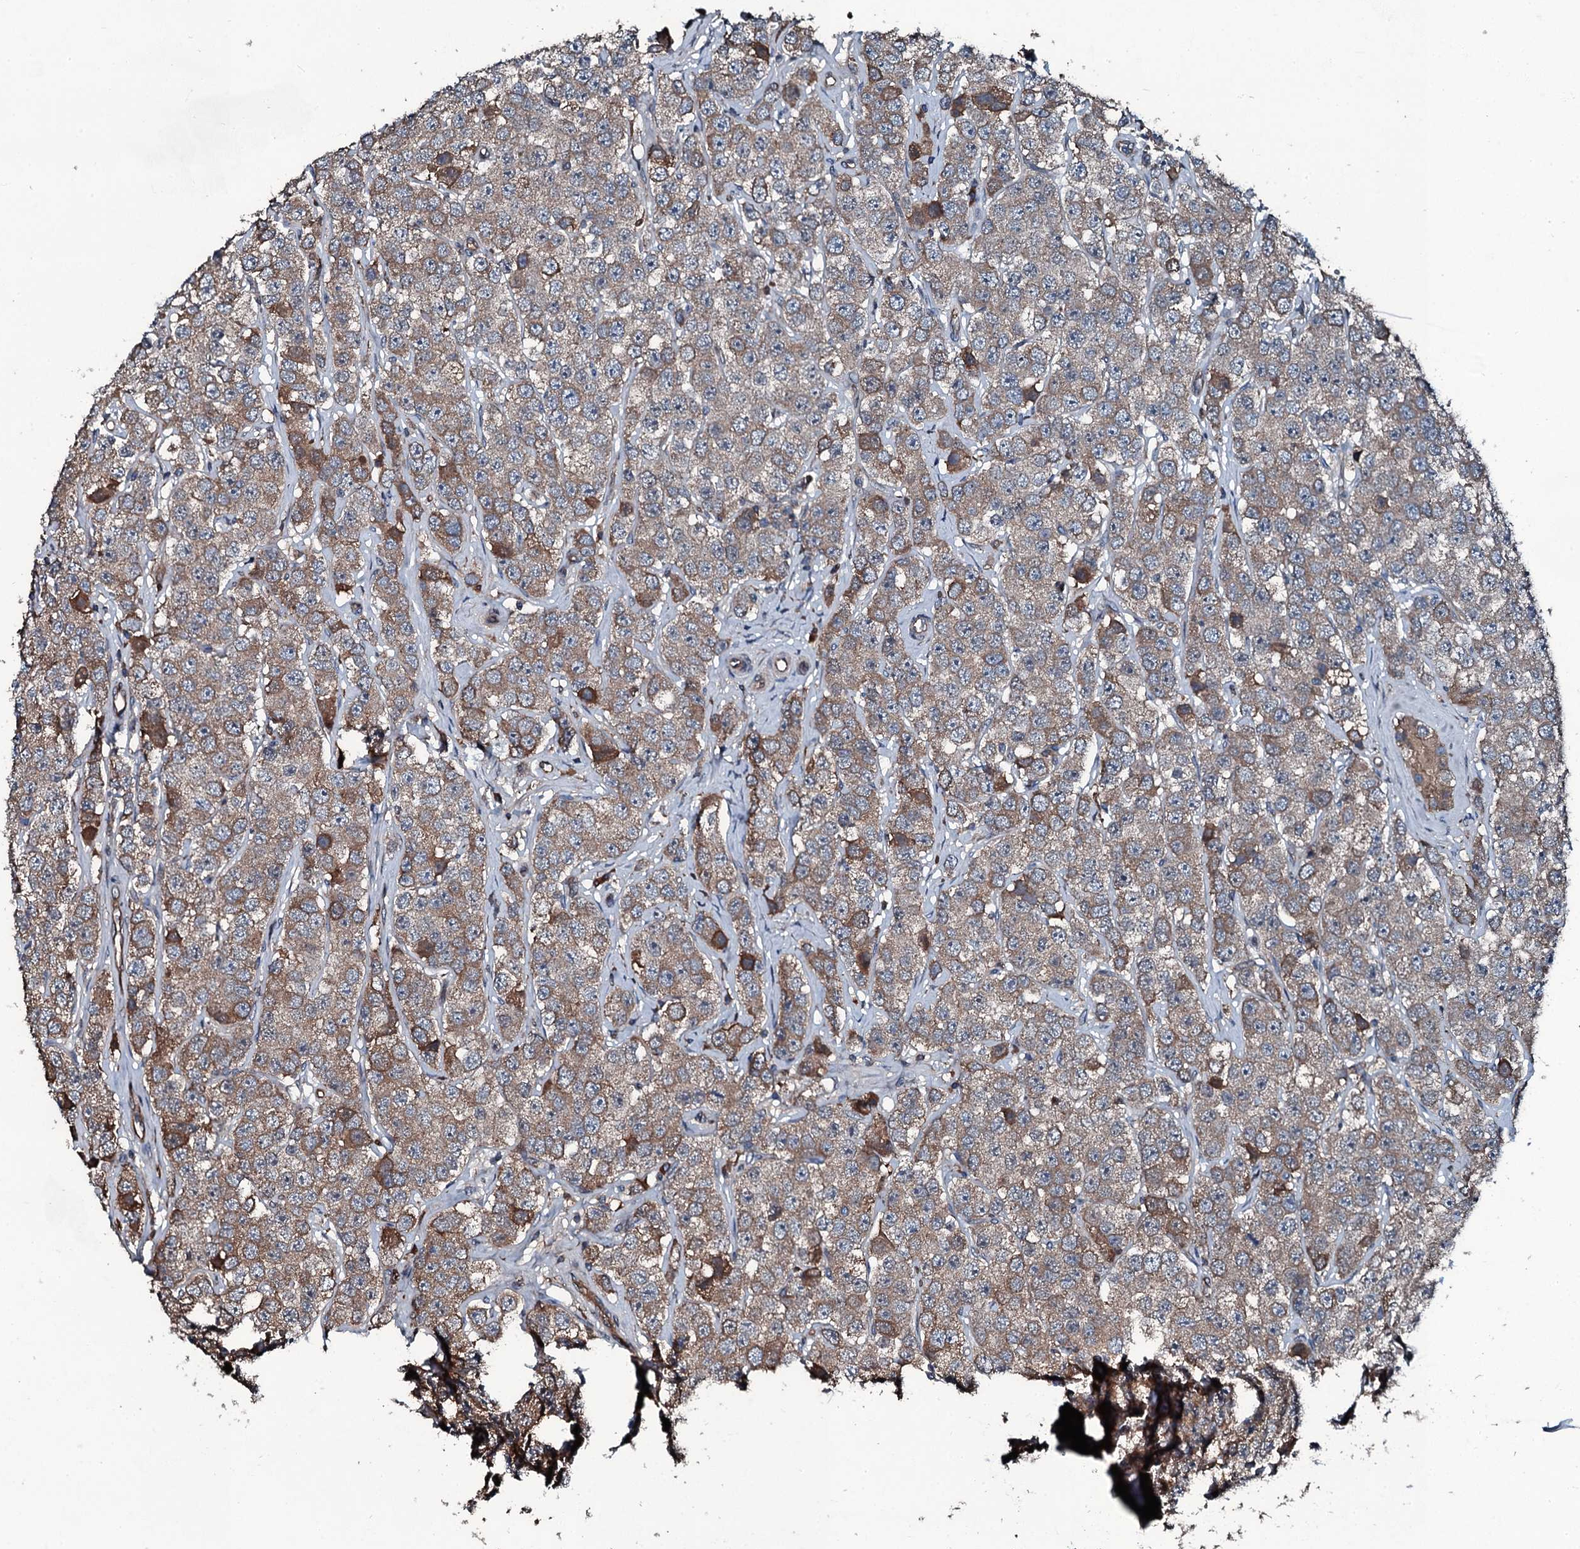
{"staining": {"intensity": "moderate", "quantity": ">75%", "location": "cytoplasmic/membranous"}, "tissue": "testis cancer", "cell_type": "Tumor cells", "image_type": "cancer", "snomed": [{"axis": "morphology", "description": "Seminoma, NOS"}, {"axis": "topography", "description": "Testis"}], "caption": "A medium amount of moderate cytoplasmic/membranous expression is present in about >75% of tumor cells in seminoma (testis) tissue.", "gene": "AARS1", "patient": {"sex": "male", "age": 28}}